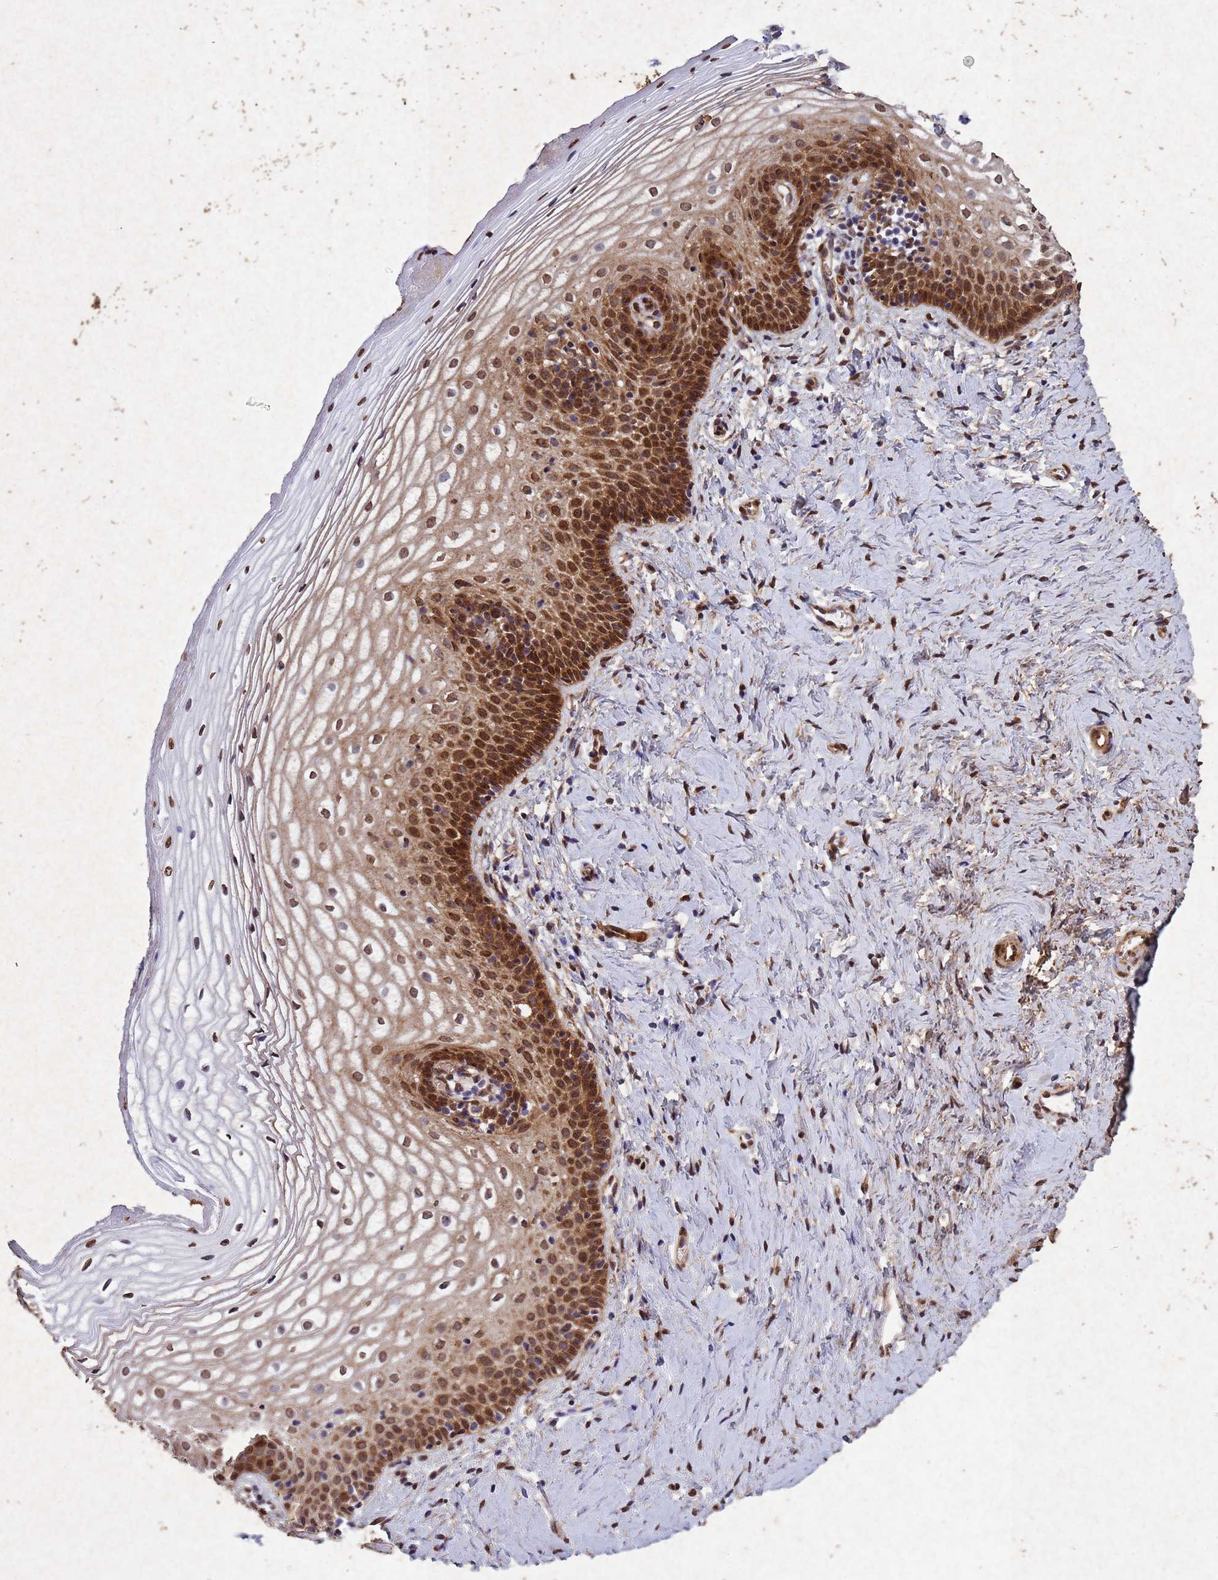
{"staining": {"intensity": "strong", "quantity": ">75%", "location": "cytoplasmic/membranous,nuclear"}, "tissue": "vagina", "cell_type": "Squamous epithelial cells", "image_type": "normal", "snomed": [{"axis": "morphology", "description": "Normal tissue, NOS"}, {"axis": "topography", "description": "Vagina"}], "caption": "Immunohistochemistry (DAB) staining of normal vagina demonstrates strong cytoplasmic/membranous,nuclear protein expression in approximately >75% of squamous epithelial cells.", "gene": "TRIP6", "patient": {"sex": "female", "age": 56}}